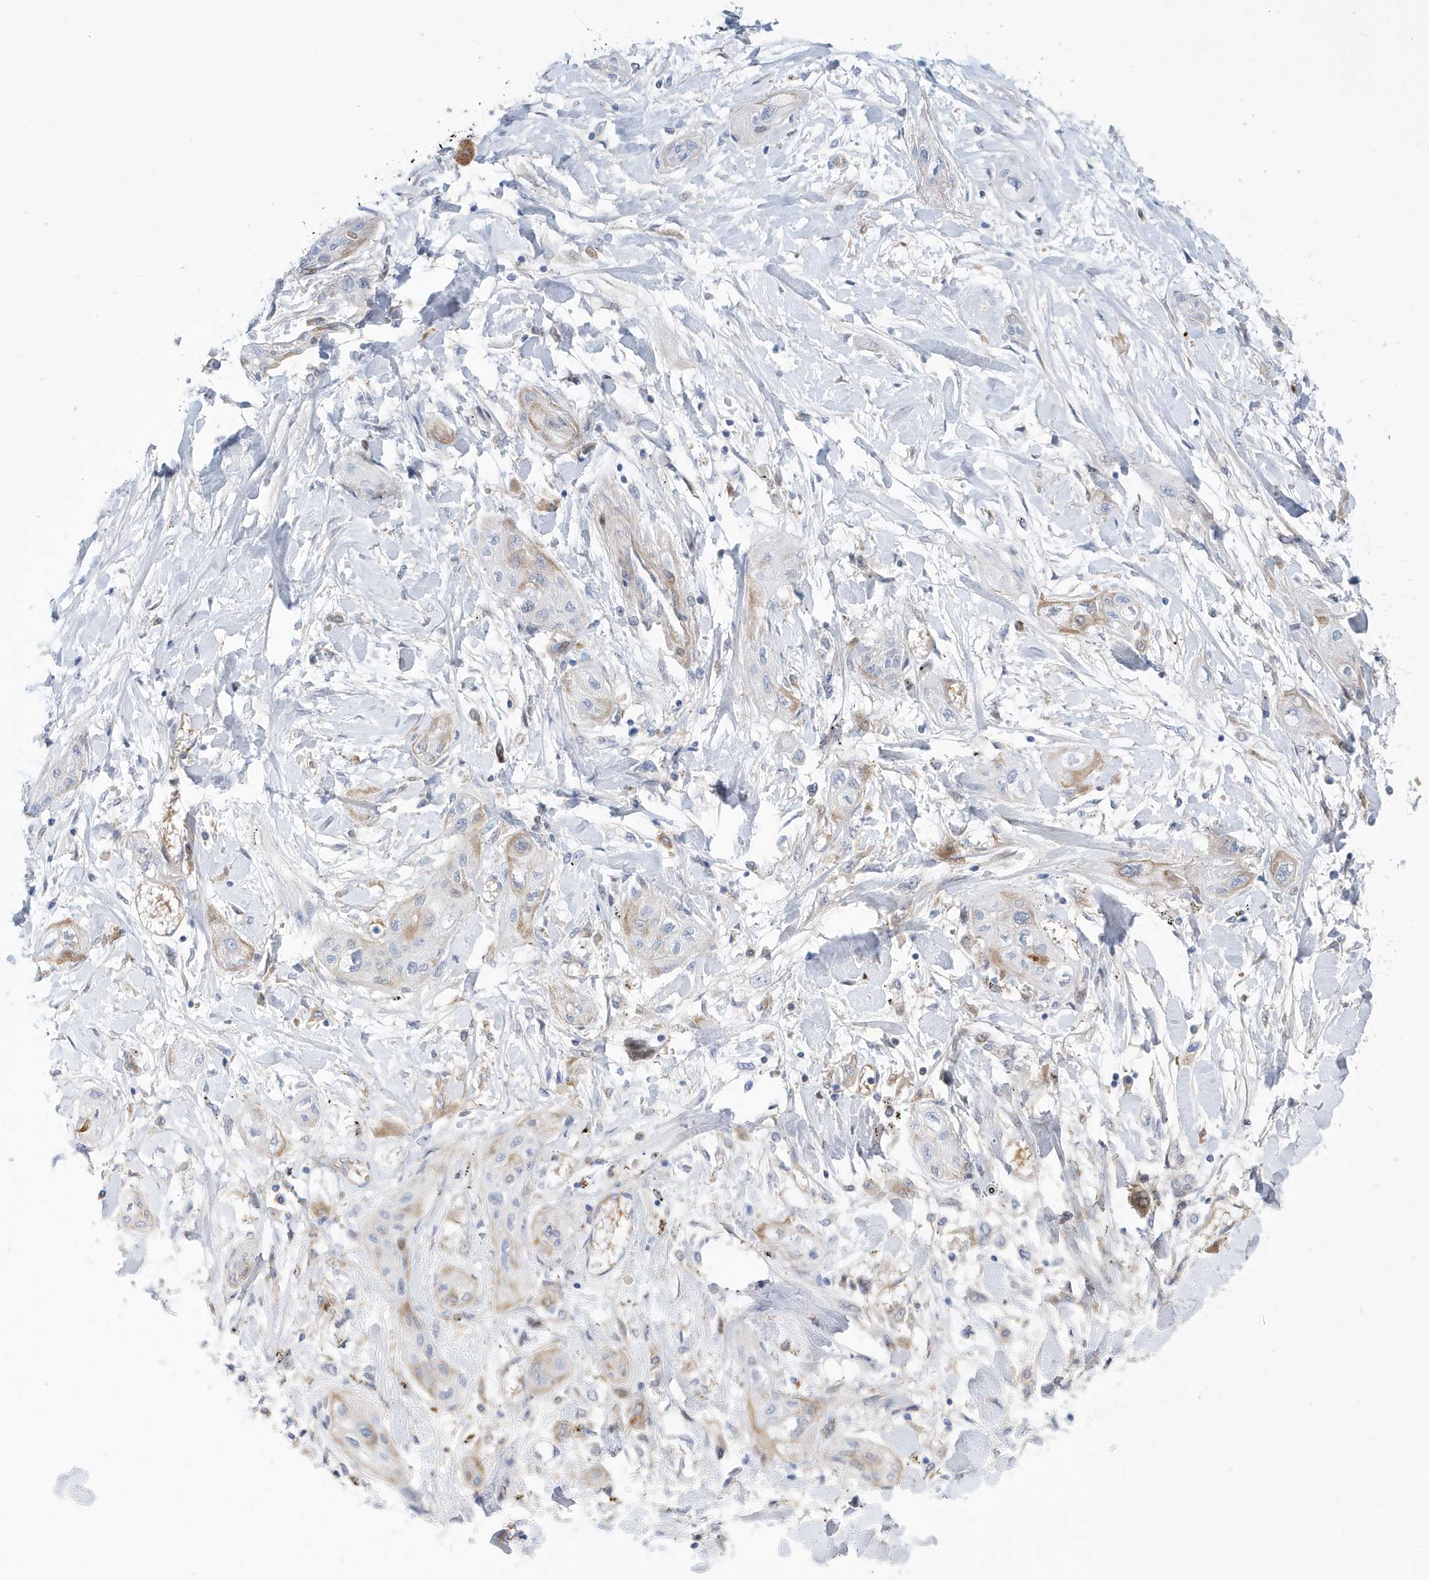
{"staining": {"intensity": "moderate", "quantity": "<25%", "location": "cytoplasmic/membranous"}, "tissue": "lung cancer", "cell_type": "Tumor cells", "image_type": "cancer", "snomed": [{"axis": "morphology", "description": "Squamous cell carcinoma, NOS"}, {"axis": "topography", "description": "Lung"}], "caption": "DAB (3,3'-diaminobenzidine) immunohistochemical staining of human lung squamous cell carcinoma demonstrates moderate cytoplasmic/membranous protein staining in about <25% of tumor cells.", "gene": "ATP13A5", "patient": {"sex": "female", "age": 47}}